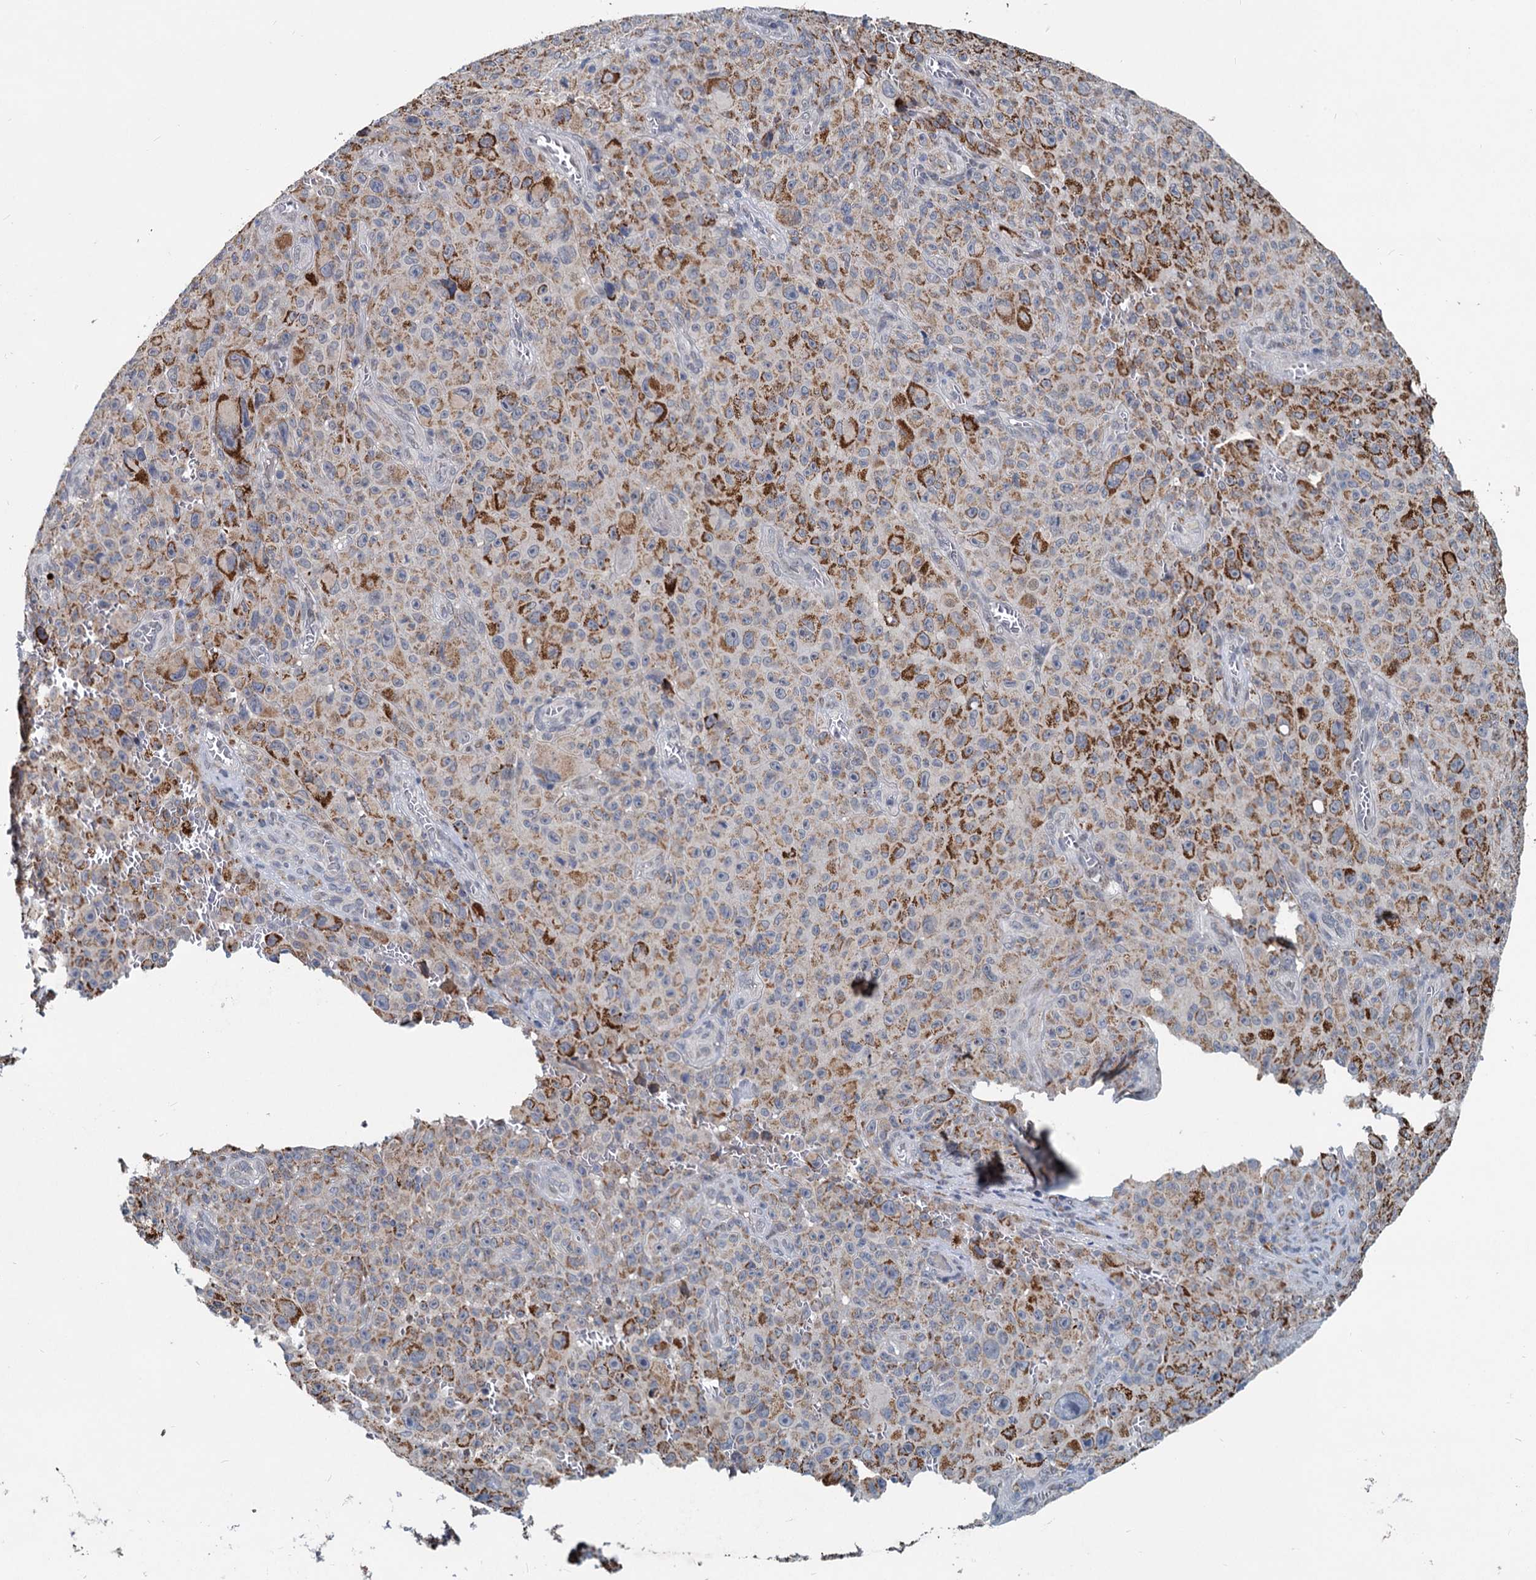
{"staining": {"intensity": "moderate", "quantity": "25%-75%", "location": "cytoplasmic/membranous"}, "tissue": "melanoma", "cell_type": "Tumor cells", "image_type": "cancer", "snomed": [{"axis": "morphology", "description": "Malignant melanoma, NOS"}, {"axis": "topography", "description": "Skin"}], "caption": "Tumor cells reveal moderate cytoplasmic/membranous expression in about 25%-75% of cells in melanoma. The protein of interest is stained brown, and the nuclei are stained in blue (DAB (3,3'-diaminobenzidine) IHC with brightfield microscopy, high magnification).", "gene": "RITA1", "patient": {"sex": "female", "age": 82}}